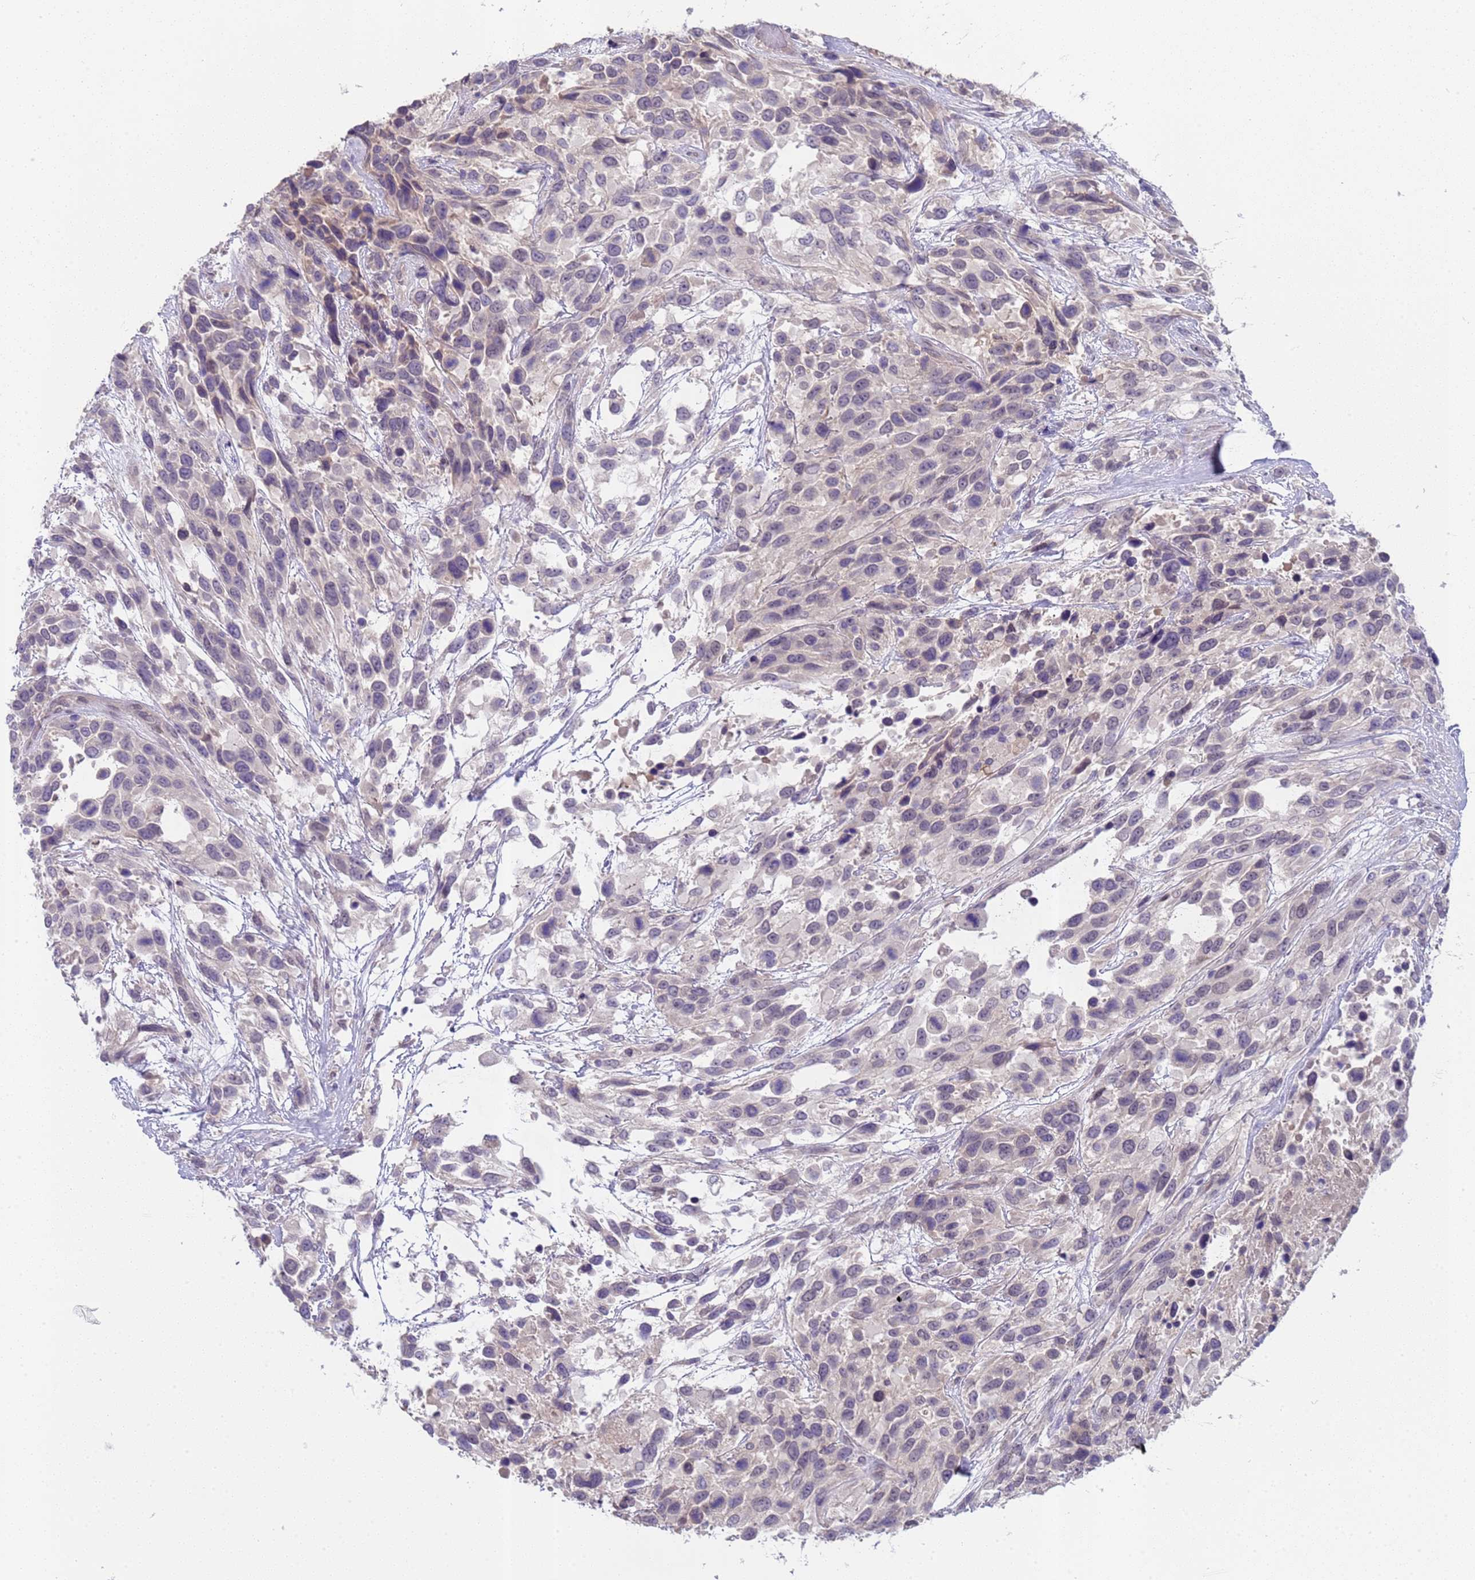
{"staining": {"intensity": "negative", "quantity": "none", "location": "none"}, "tissue": "urothelial cancer", "cell_type": "Tumor cells", "image_type": "cancer", "snomed": [{"axis": "morphology", "description": "Urothelial carcinoma, High grade"}, {"axis": "topography", "description": "Urinary bladder"}], "caption": "The image reveals no significant positivity in tumor cells of urothelial cancer.", "gene": "TRMT10A", "patient": {"sex": "female", "age": 70}}